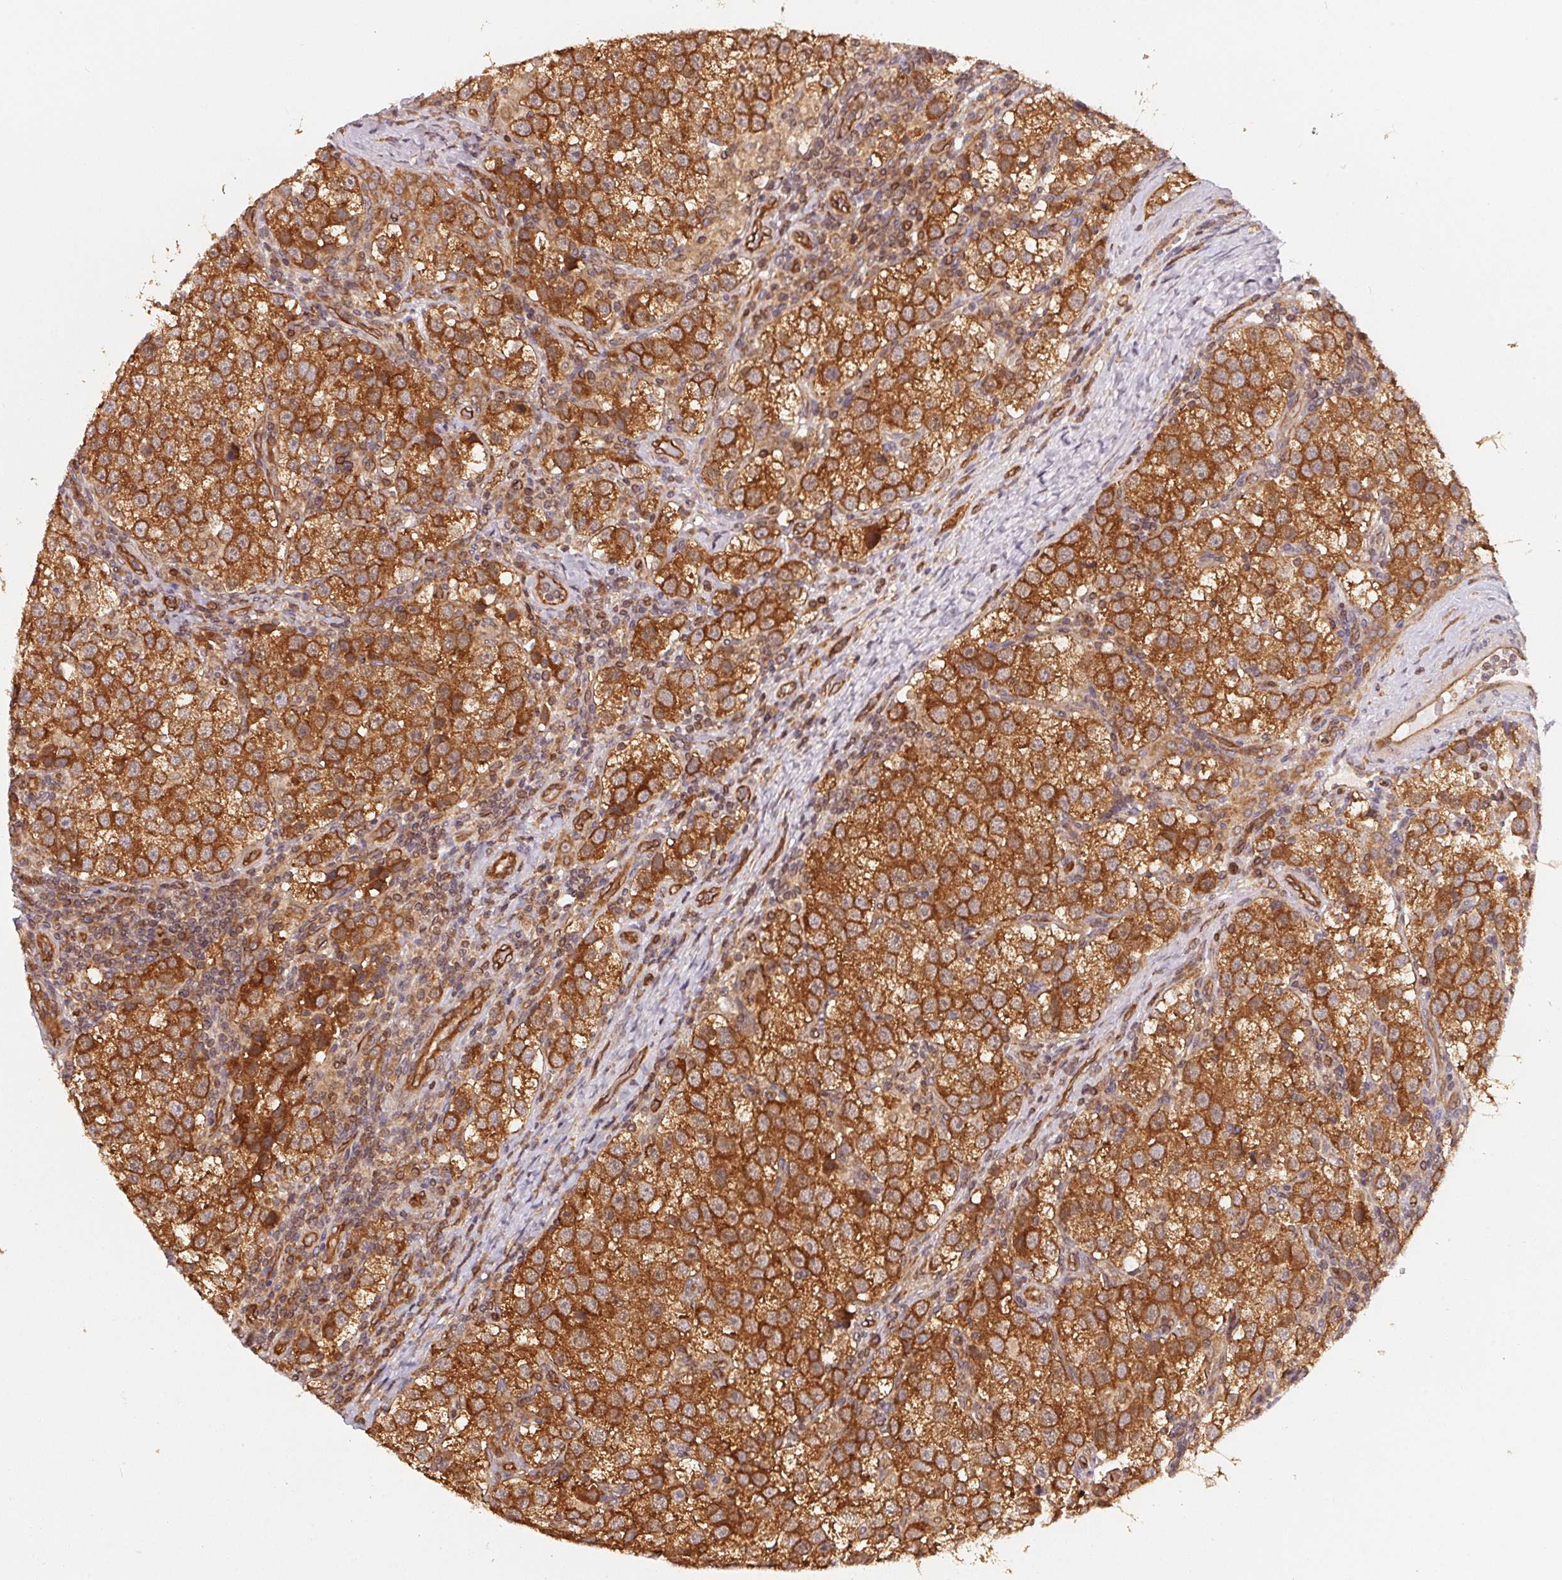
{"staining": {"intensity": "strong", "quantity": ">75%", "location": "cytoplasmic/membranous"}, "tissue": "testis cancer", "cell_type": "Tumor cells", "image_type": "cancer", "snomed": [{"axis": "morphology", "description": "Seminoma, NOS"}, {"axis": "topography", "description": "Testis"}], "caption": "An image showing strong cytoplasmic/membranous positivity in approximately >75% of tumor cells in testis seminoma, as visualized by brown immunohistochemical staining.", "gene": "STRN4", "patient": {"sex": "male", "age": 37}}